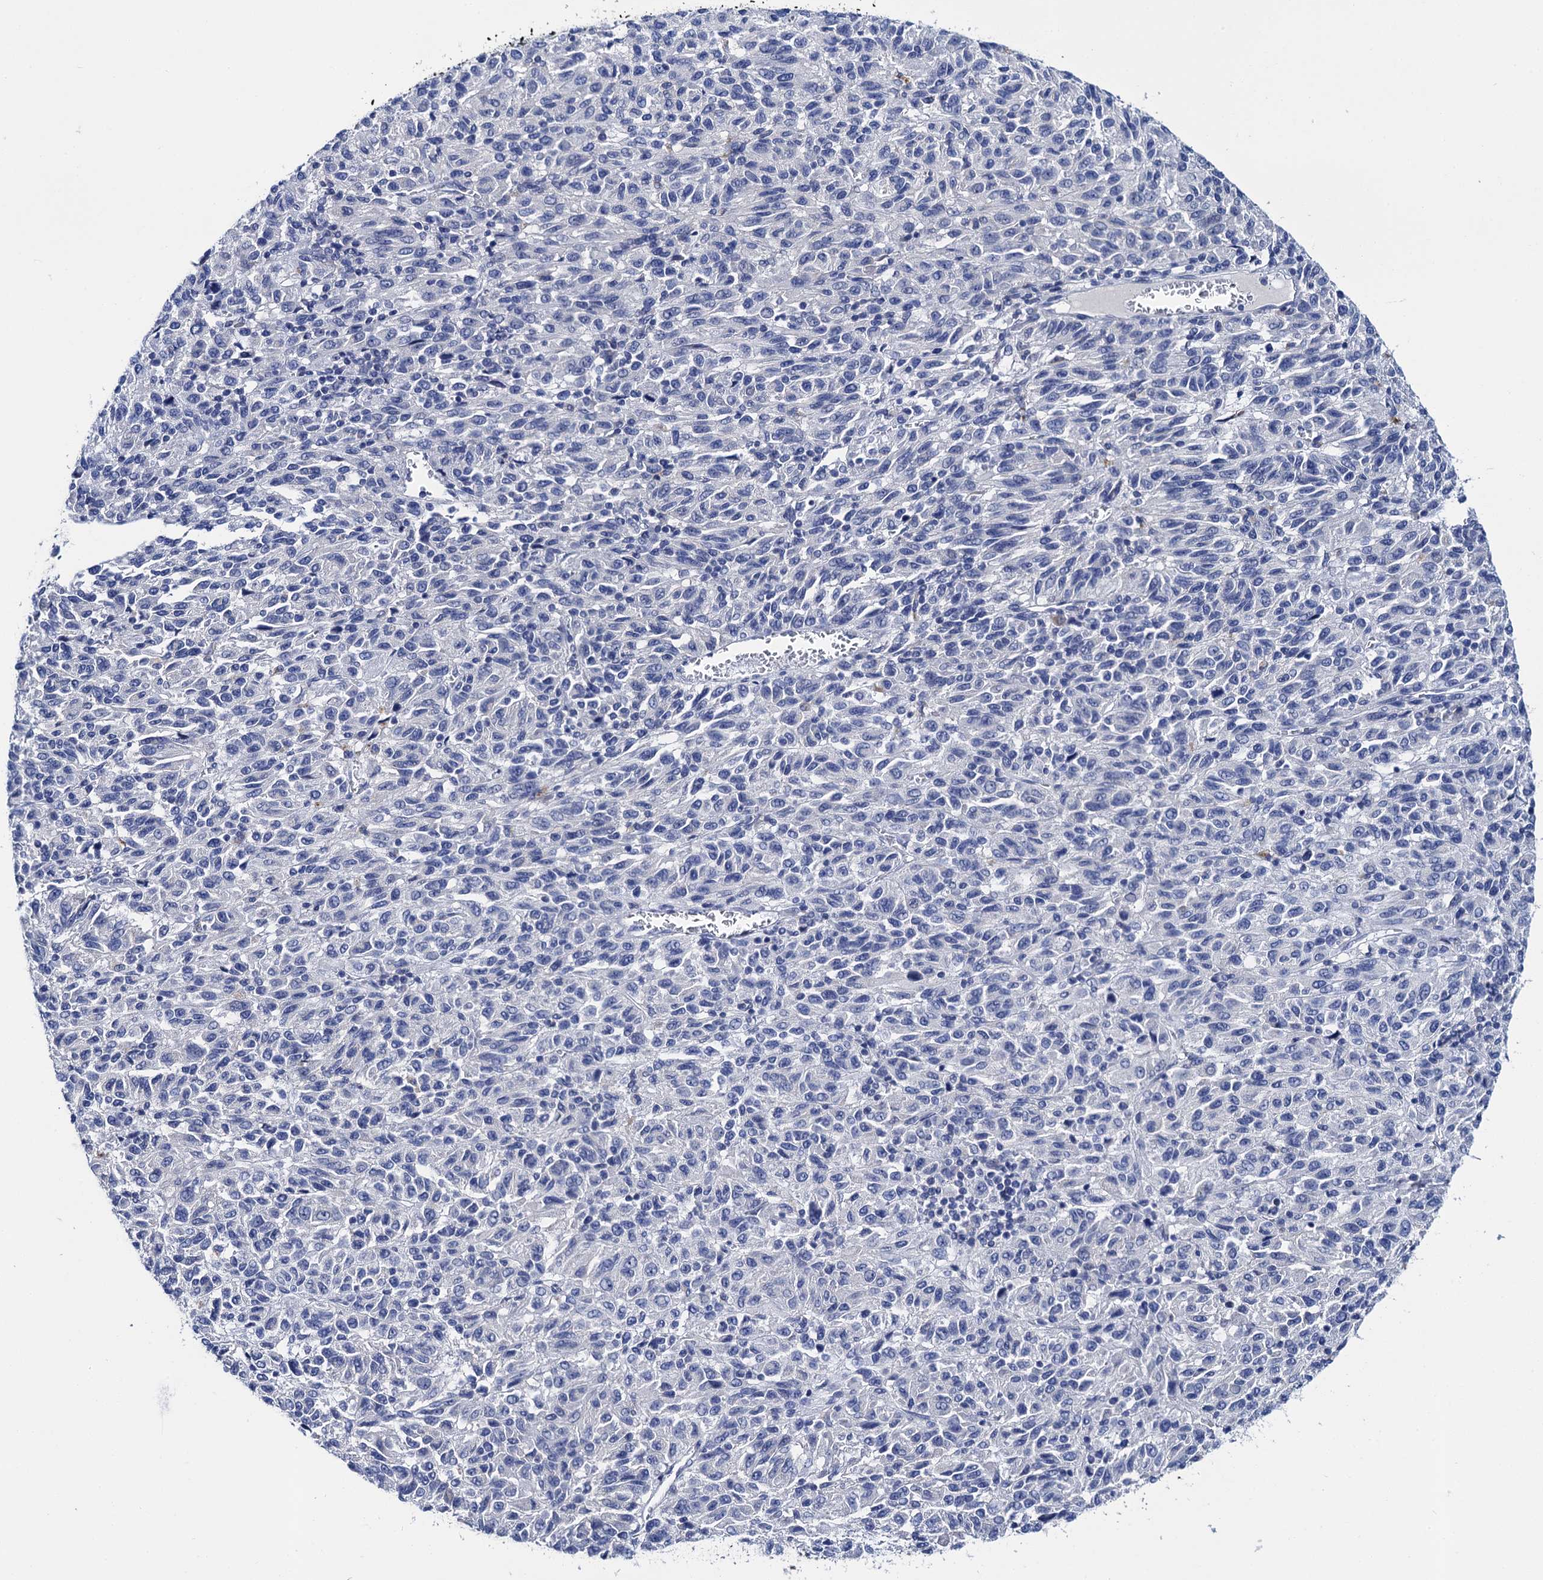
{"staining": {"intensity": "negative", "quantity": "none", "location": "none"}, "tissue": "melanoma", "cell_type": "Tumor cells", "image_type": "cancer", "snomed": [{"axis": "morphology", "description": "Malignant melanoma, Metastatic site"}, {"axis": "topography", "description": "Lung"}], "caption": "Tumor cells show no significant staining in melanoma.", "gene": "LYPD3", "patient": {"sex": "male", "age": 64}}